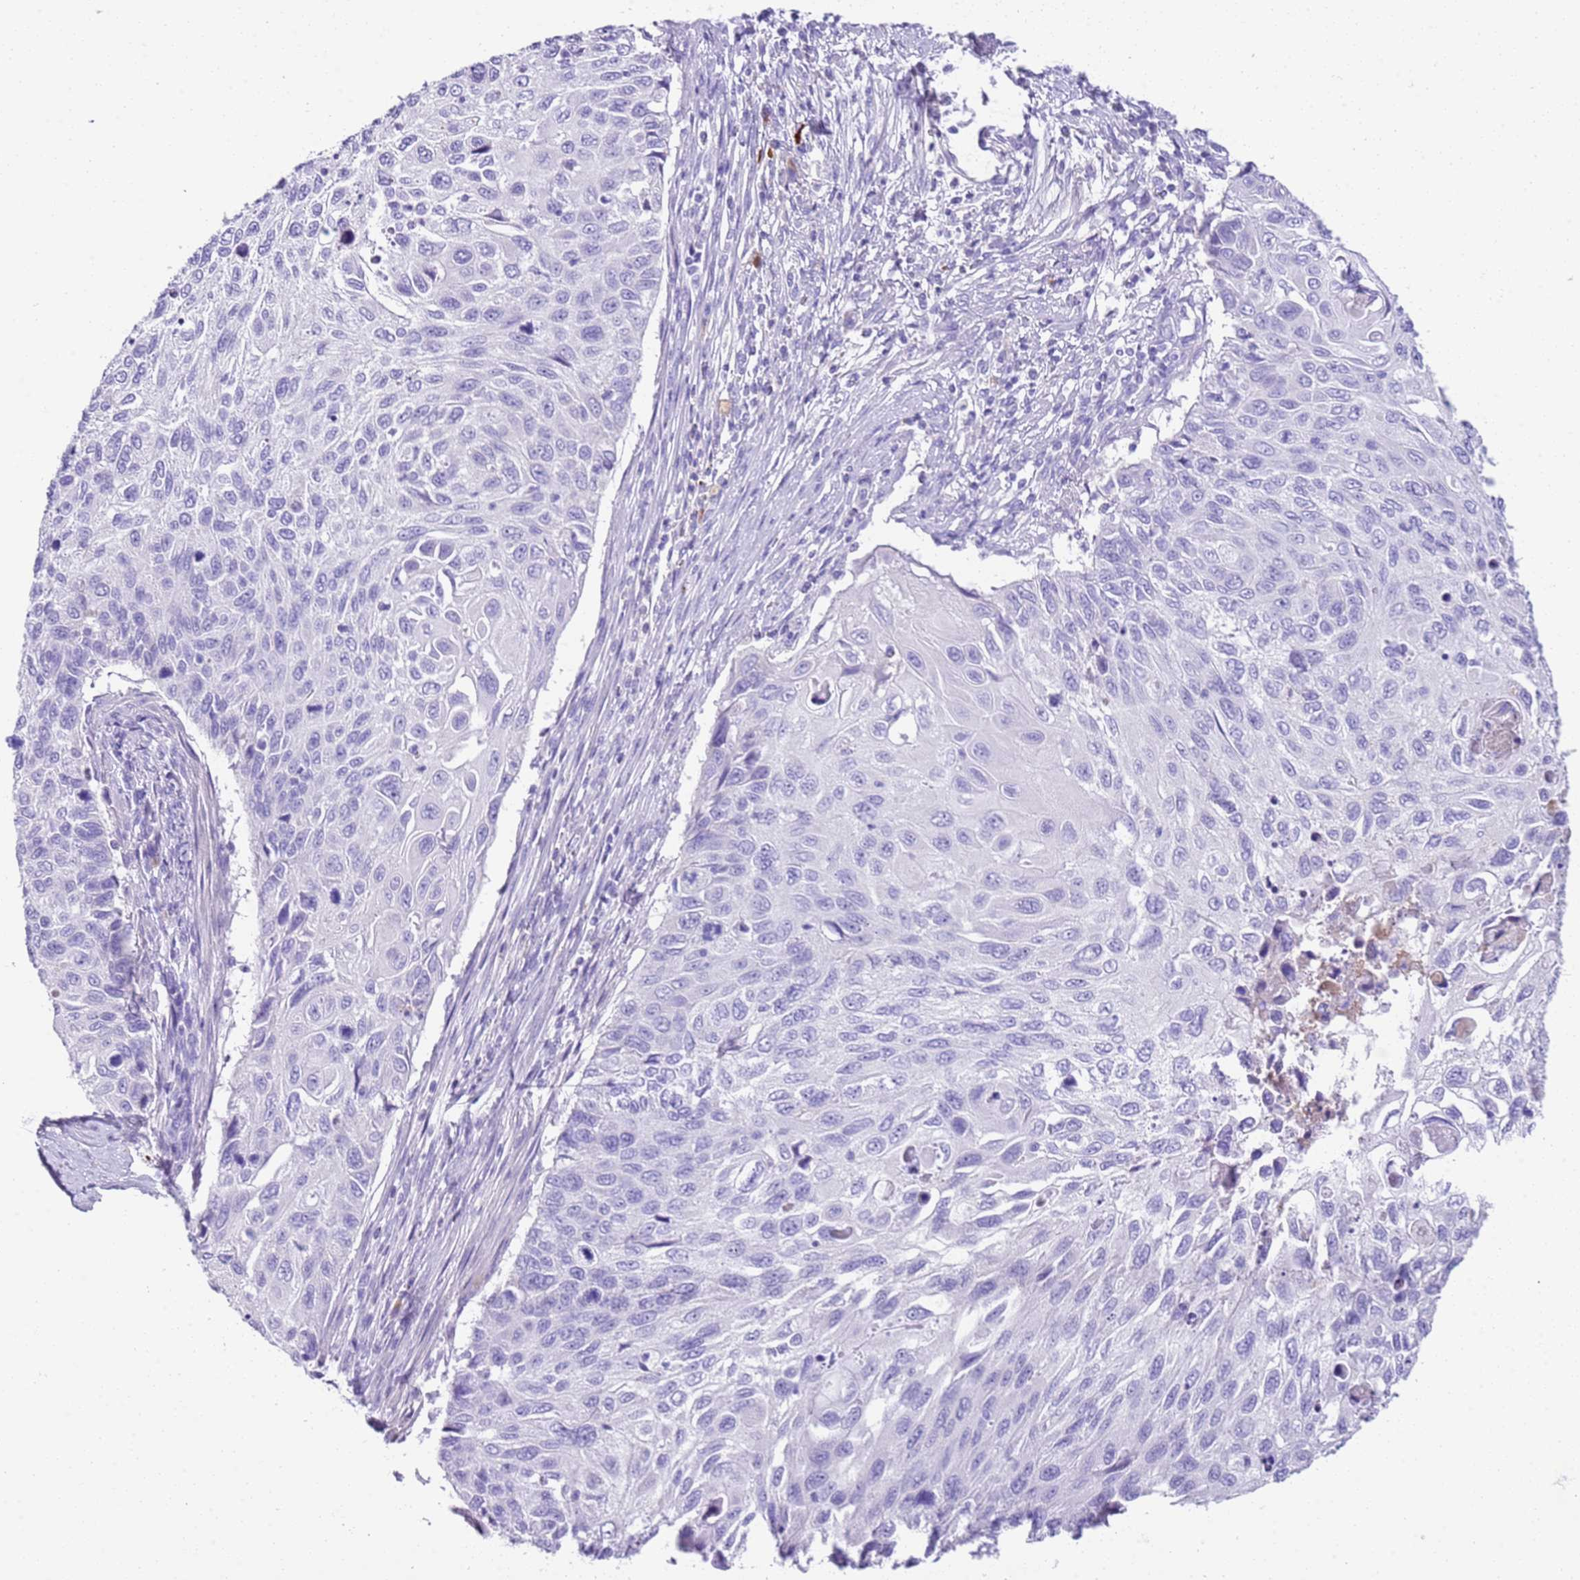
{"staining": {"intensity": "negative", "quantity": "none", "location": "none"}, "tissue": "cervical cancer", "cell_type": "Tumor cells", "image_type": "cancer", "snomed": [{"axis": "morphology", "description": "Squamous cell carcinoma, NOS"}, {"axis": "topography", "description": "Cervix"}], "caption": "Immunohistochemistry micrograph of human cervical squamous cell carcinoma stained for a protein (brown), which shows no staining in tumor cells.", "gene": "IGKV3D-11", "patient": {"sex": "female", "age": 70}}